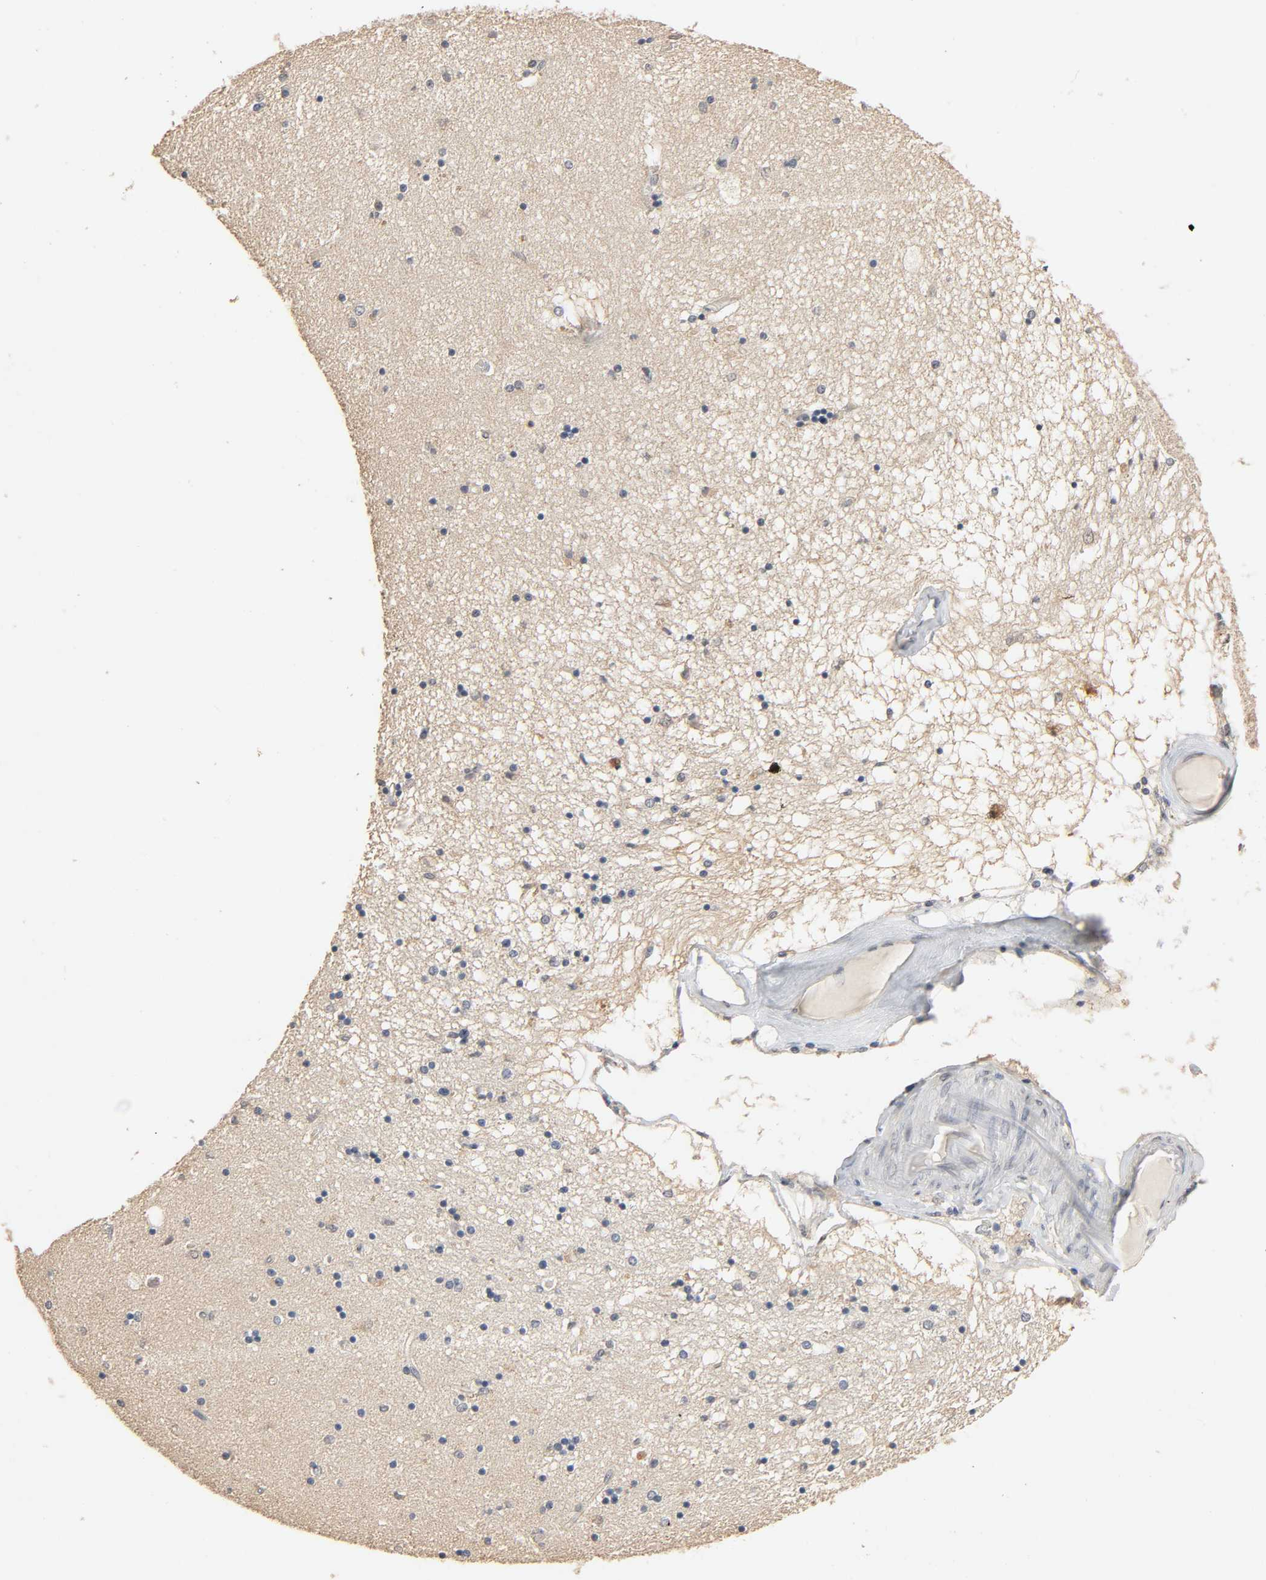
{"staining": {"intensity": "negative", "quantity": "none", "location": "none"}, "tissue": "hippocampus", "cell_type": "Glial cells", "image_type": "normal", "snomed": [{"axis": "morphology", "description": "Normal tissue, NOS"}, {"axis": "topography", "description": "Hippocampus"}], "caption": "This is an immunohistochemistry (IHC) micrograph of unremarkable hippocampus. There is no staining in glial cells.", "gene": "MAGEA8", "patient": {"sex": "female", "age": 54}}